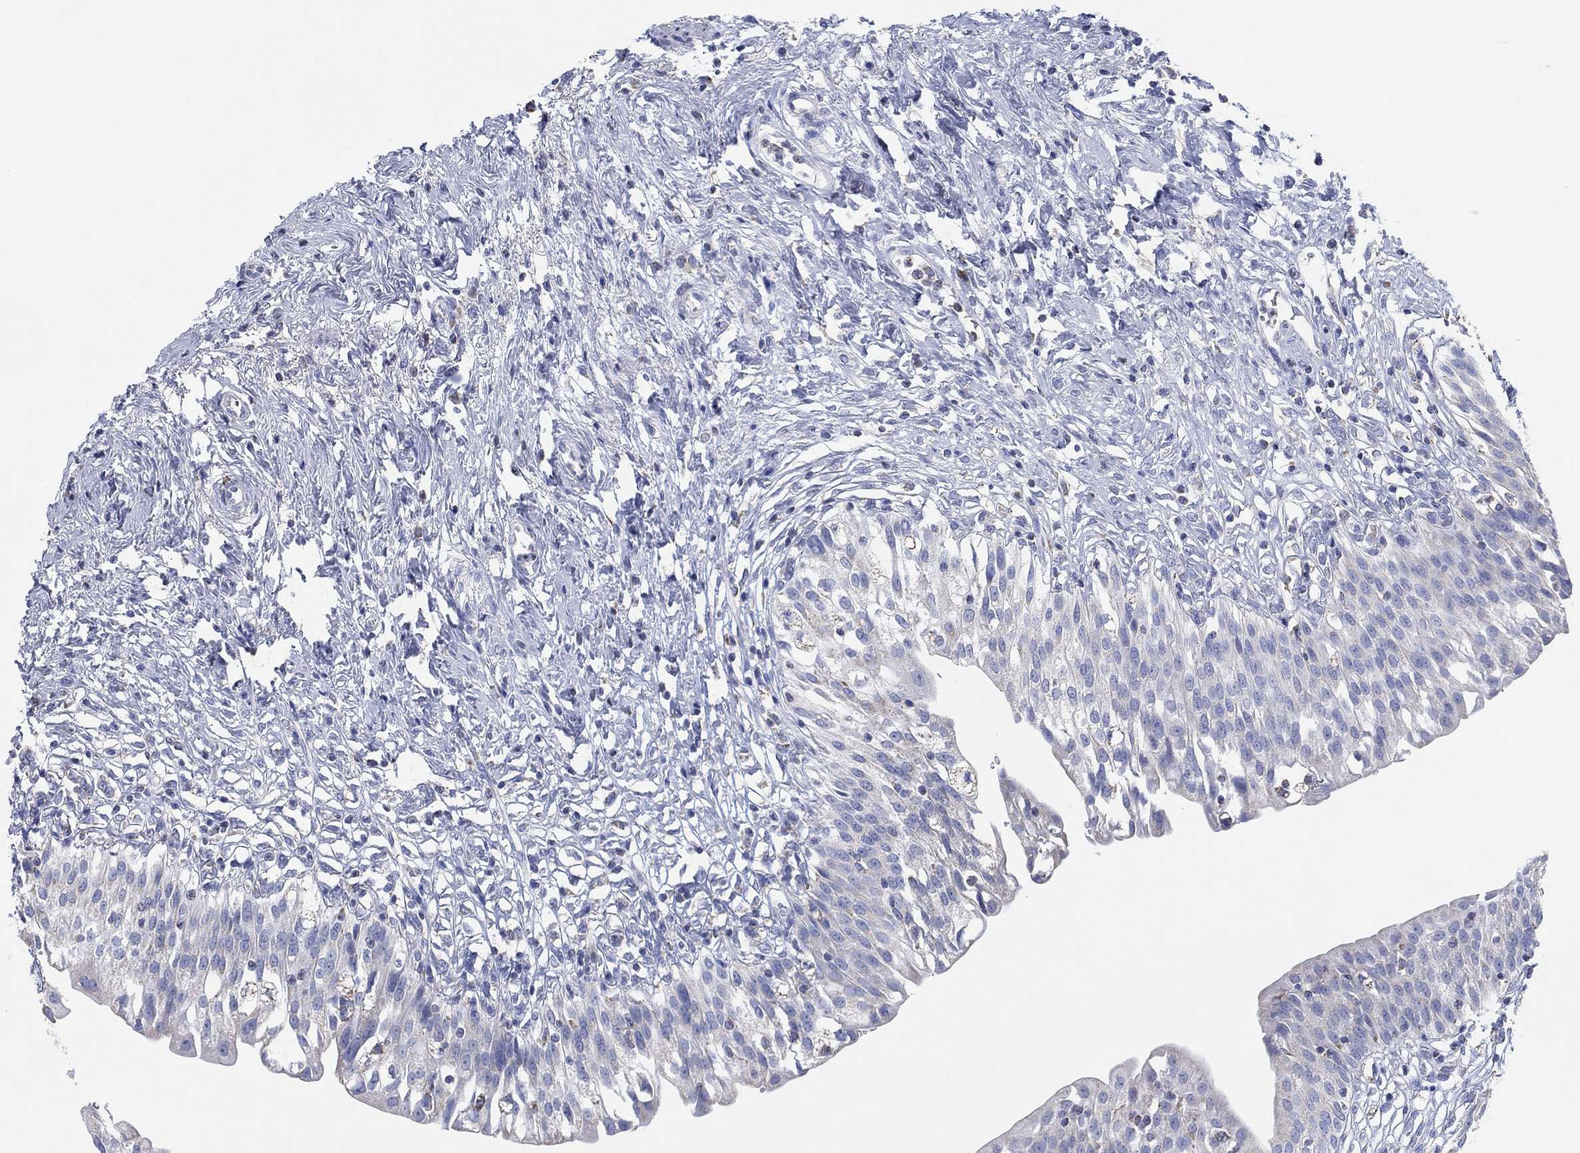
{"staining": {"intensity": "negative", "quantity": "none", "location": "none"}, "tissue": "urinary bladder", "cell_type": "Urothelial cells", "image_type": "normal", "snomed": [{"axis": "morphology", "description": "Normal tissue, NOS"}, {"axis": "topography", "description": "Urinary bladder"}], "caption": "Micrograph shows no significant protein staining in urothelial cells of normal urinary bladder. (DAB immunohistochemistry, high magnification).", "gene": "CFTR", "patient": {"sex": "male", "age": 76}}